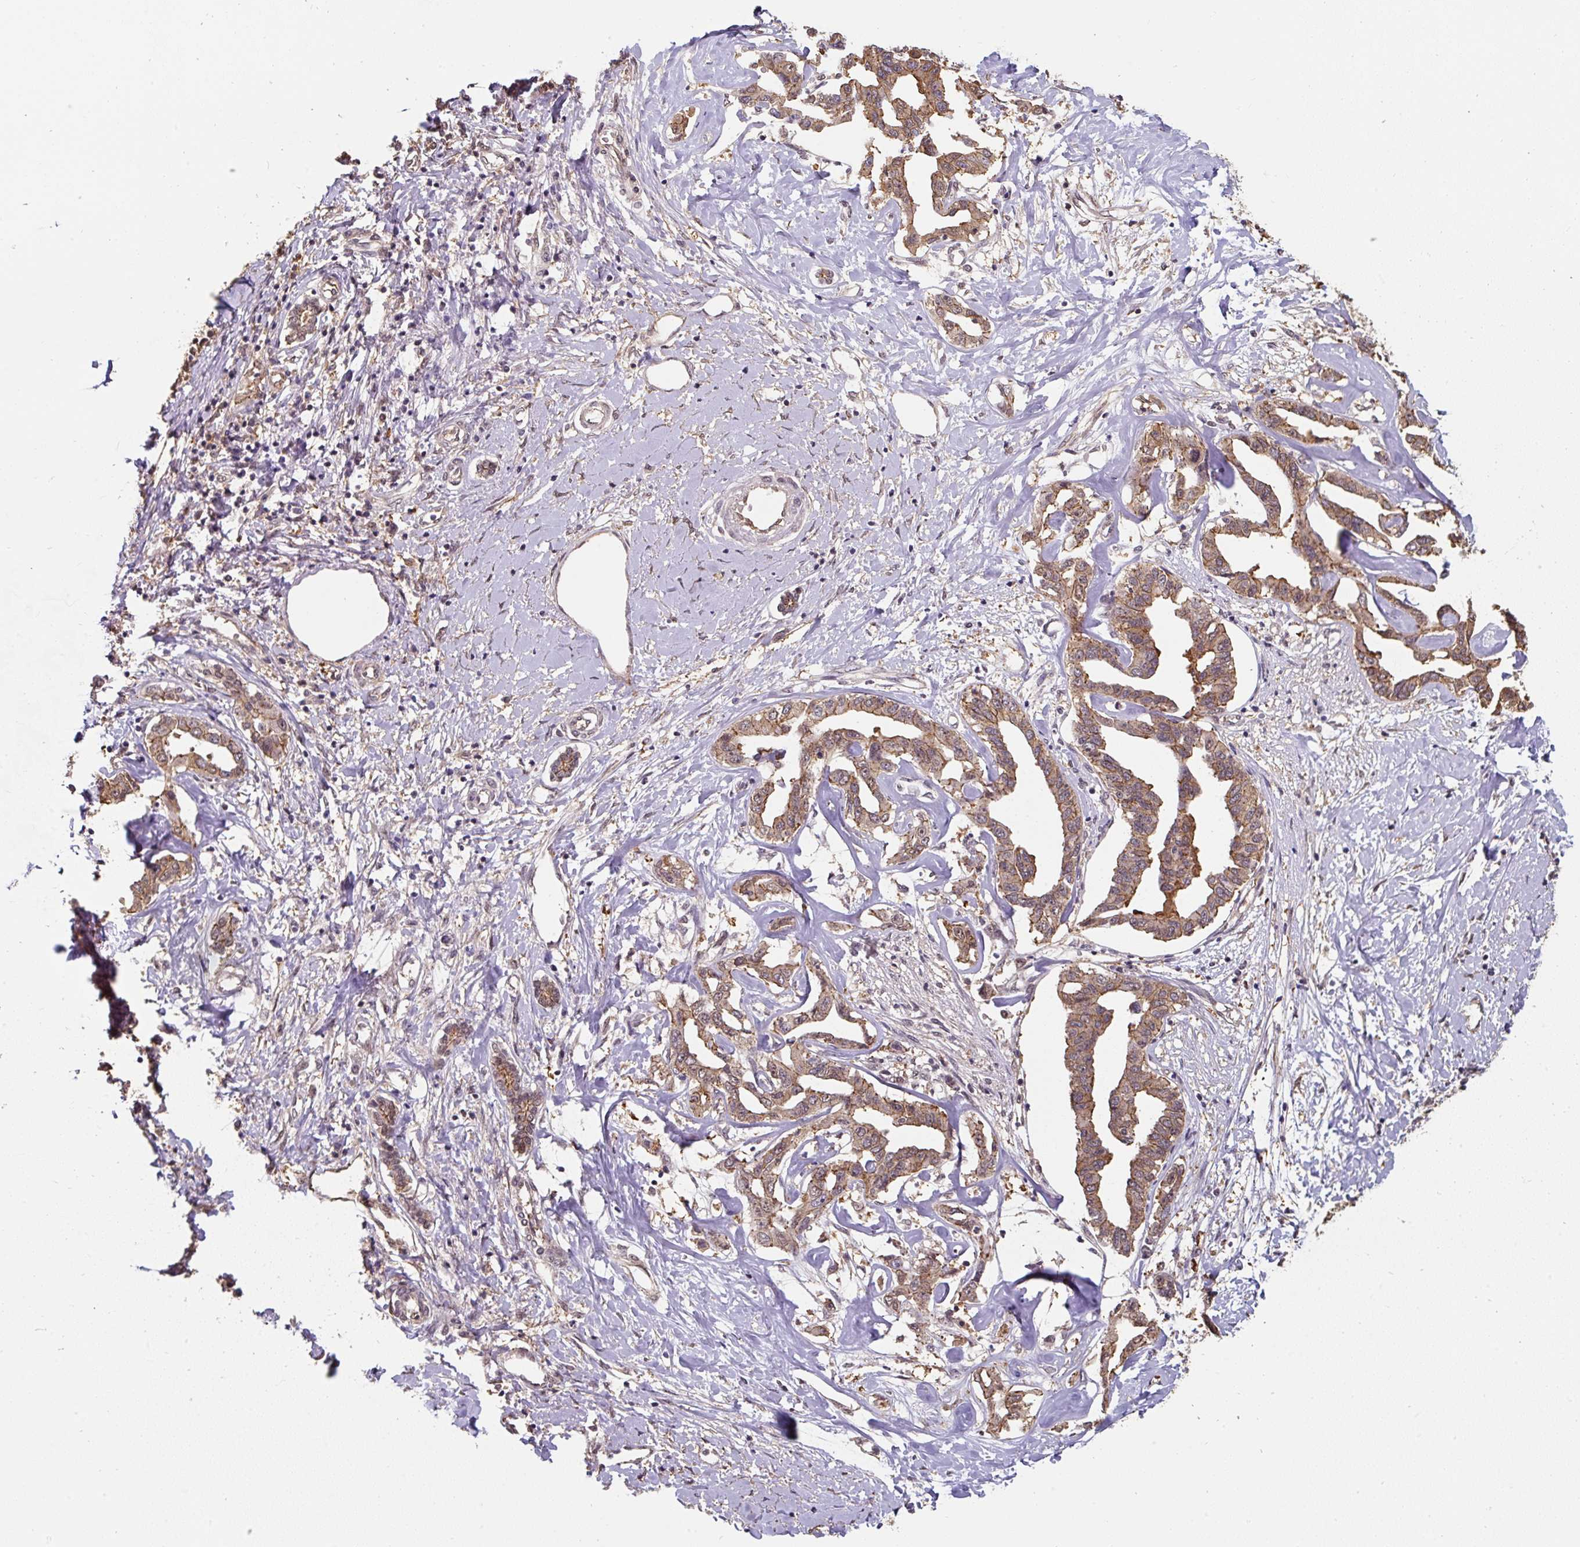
{"staining": {"intensity": "moderate", "quantity": ">75%", "location": "cytoplasmic/membranous"}, "tissue": "liver cancer", "cell_type": "Tumor cells", "image_type": "cancer", "snomed": [{"axis": "morphology", "description": "Cholangiocarcinoma"}, {"axis": "topography", "description": "Liver"}], "caption": "Approximately >75% of tumor cells in cholangiocarcinoma (liver) display moderate cytoplasmic/membranous protein positivity as visualized by brown immunohistochemical staining.", "gene": "ST13", "patient": {"sex": "male", "age": 59}}